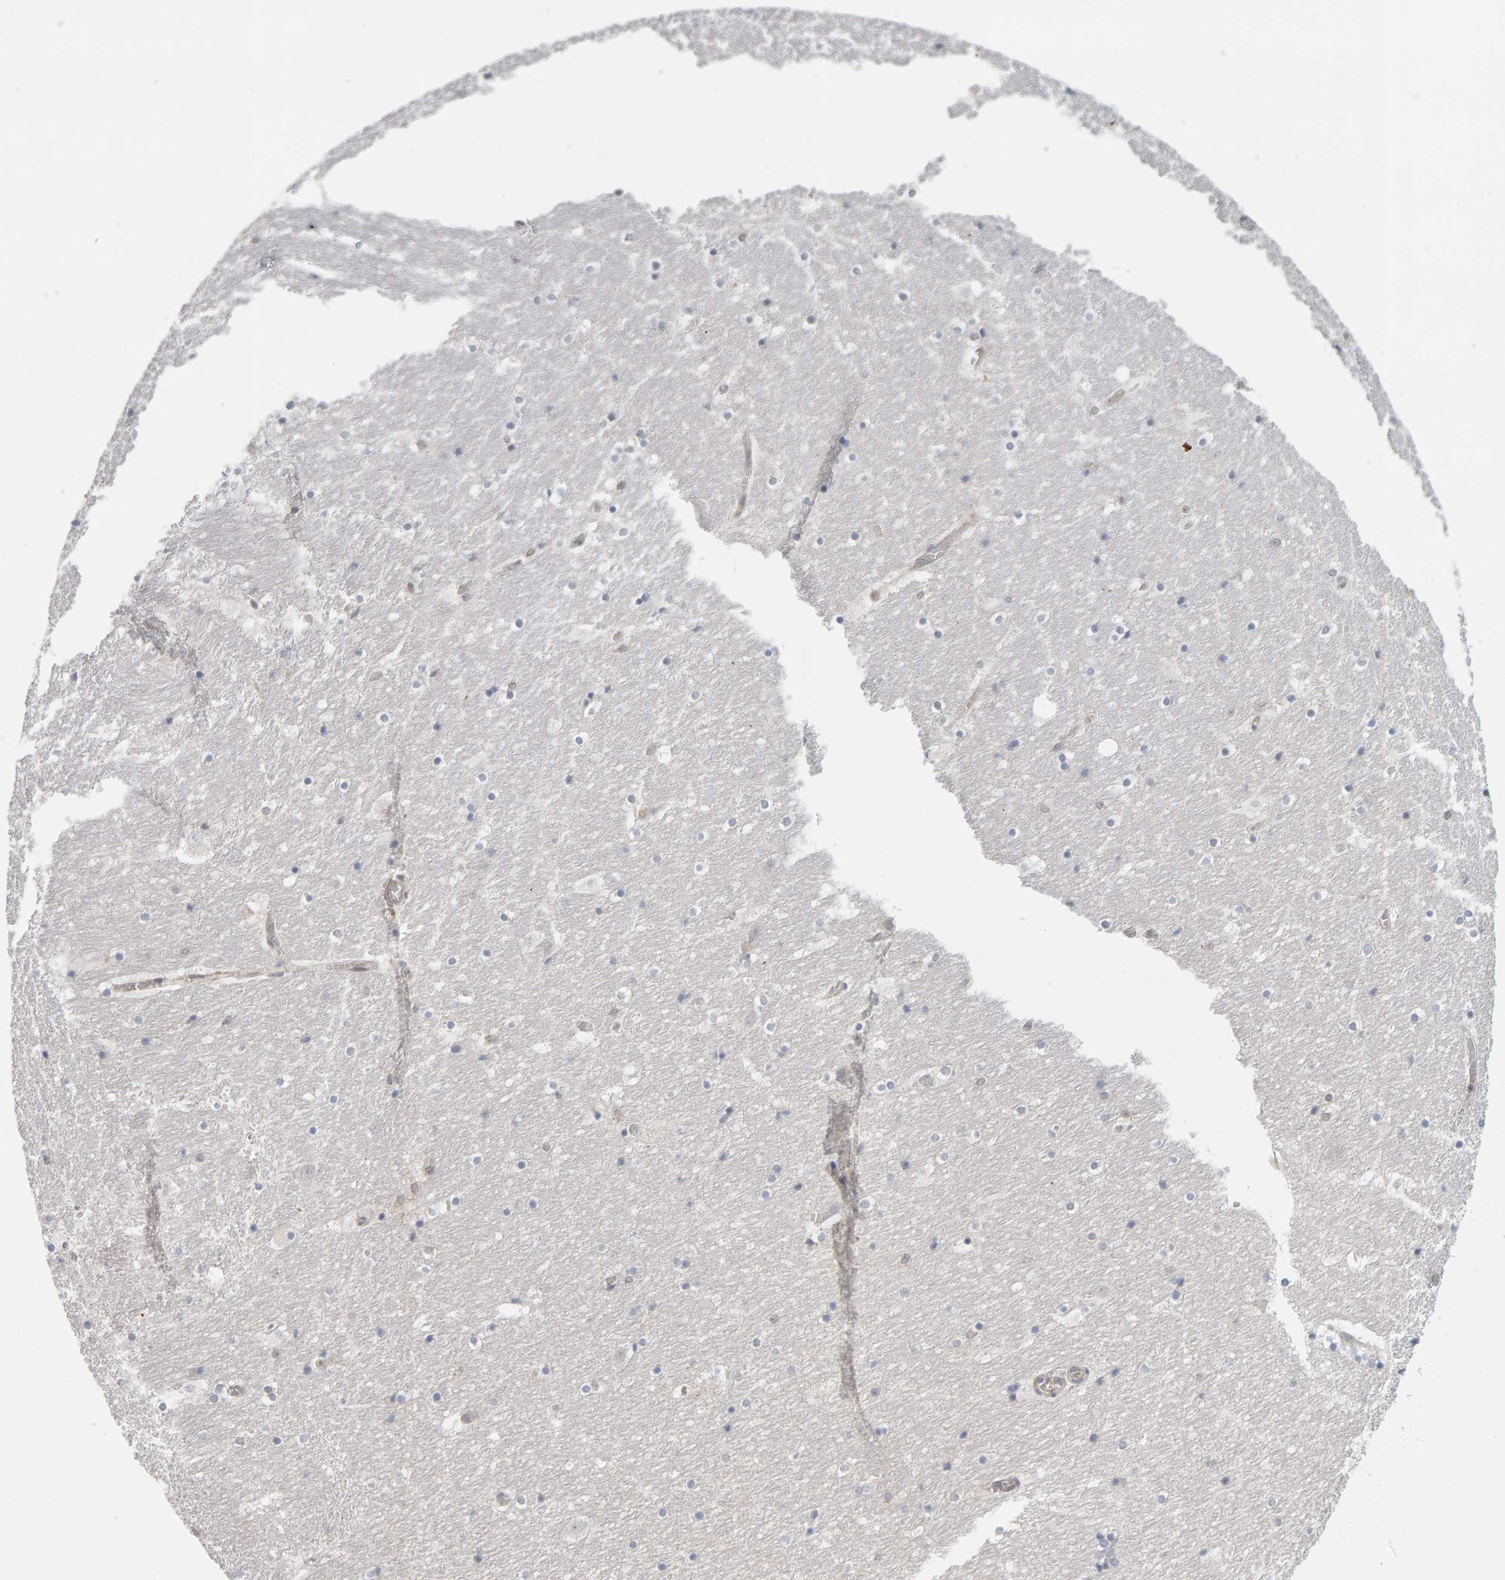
{"staining": {"intensity": "negative", "quantity": "none", "location": "none"}, "tissue": "hippocampus", "cell_type": "Glial cells", "image_type": "normal", "snomed": [{"axis": "morphology", "description": "Normal tissue, NOS"}, {"axis": "topography", "description": "Hippocampus"}], "caption": "IHC micrograph of unremarkable hippocampus: human hippocampus stained with DAB (3,3'-diaminobenzidine) demonstrates no significant protein staining in glial cells.", "gene": "MSRA", "patient": {"sex": "male", "age": 45}}